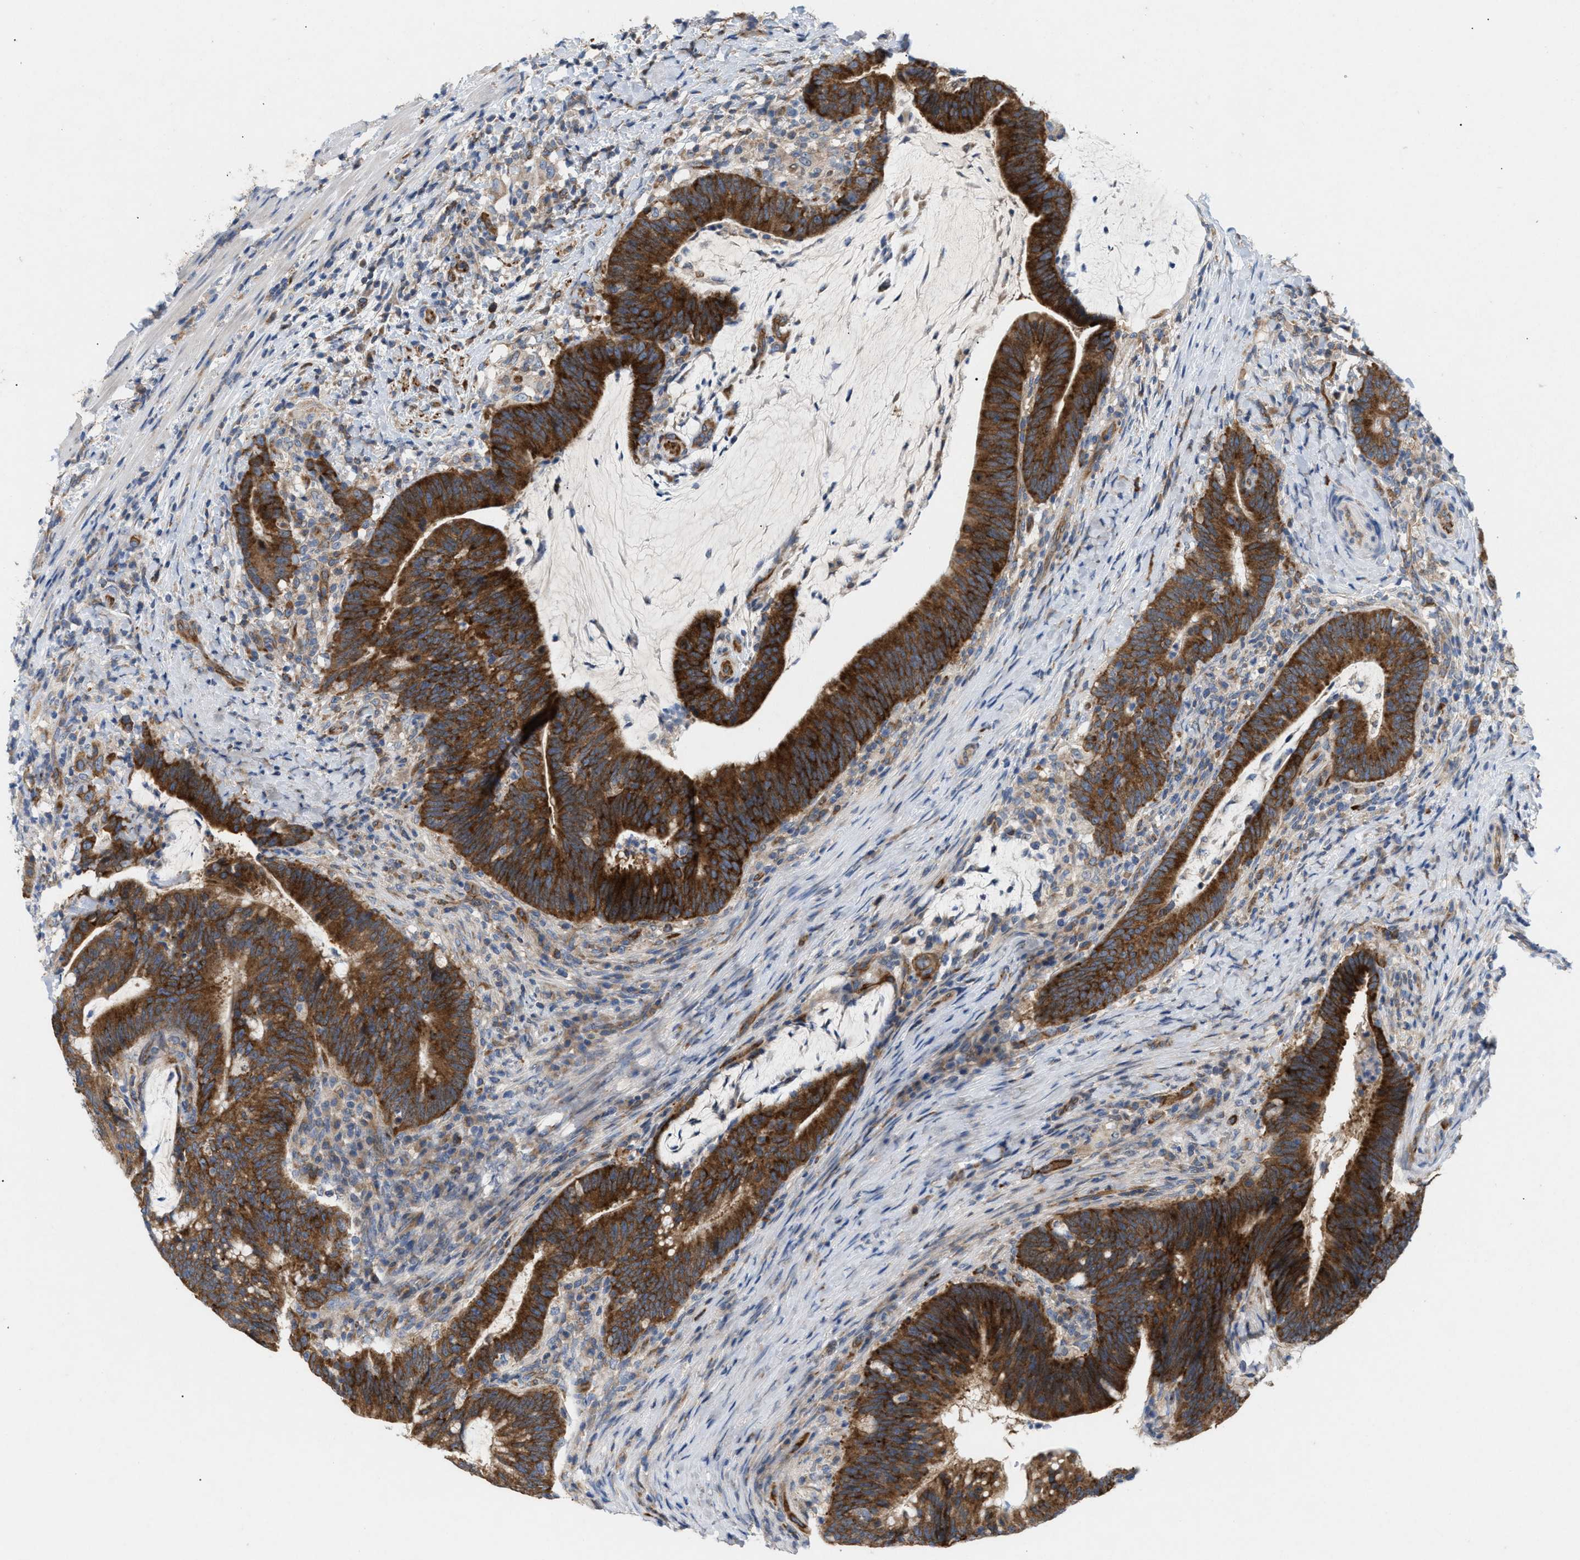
{"staining": {"intensity": "strong", "quantity": ">75%", "location": "cytoplasmic/membranous"}, "tissue": "colorectal cancer", "cell_type": "Tumor cells", "image_type": "cancer", "snomed": [{"axis": "morphology", "description": "Adenocarcinoma, NOS"}, {"axis": "topography", "description": "Colon"}], "caption": "Human adenocarcinoma (colorectal) stained with a brown dye shows strong cytoplasmic/membranous positive positivity in about >75% of tumor cells.", "gene": "UBAP2", "patient": {"sex": "female", "age": 66}}